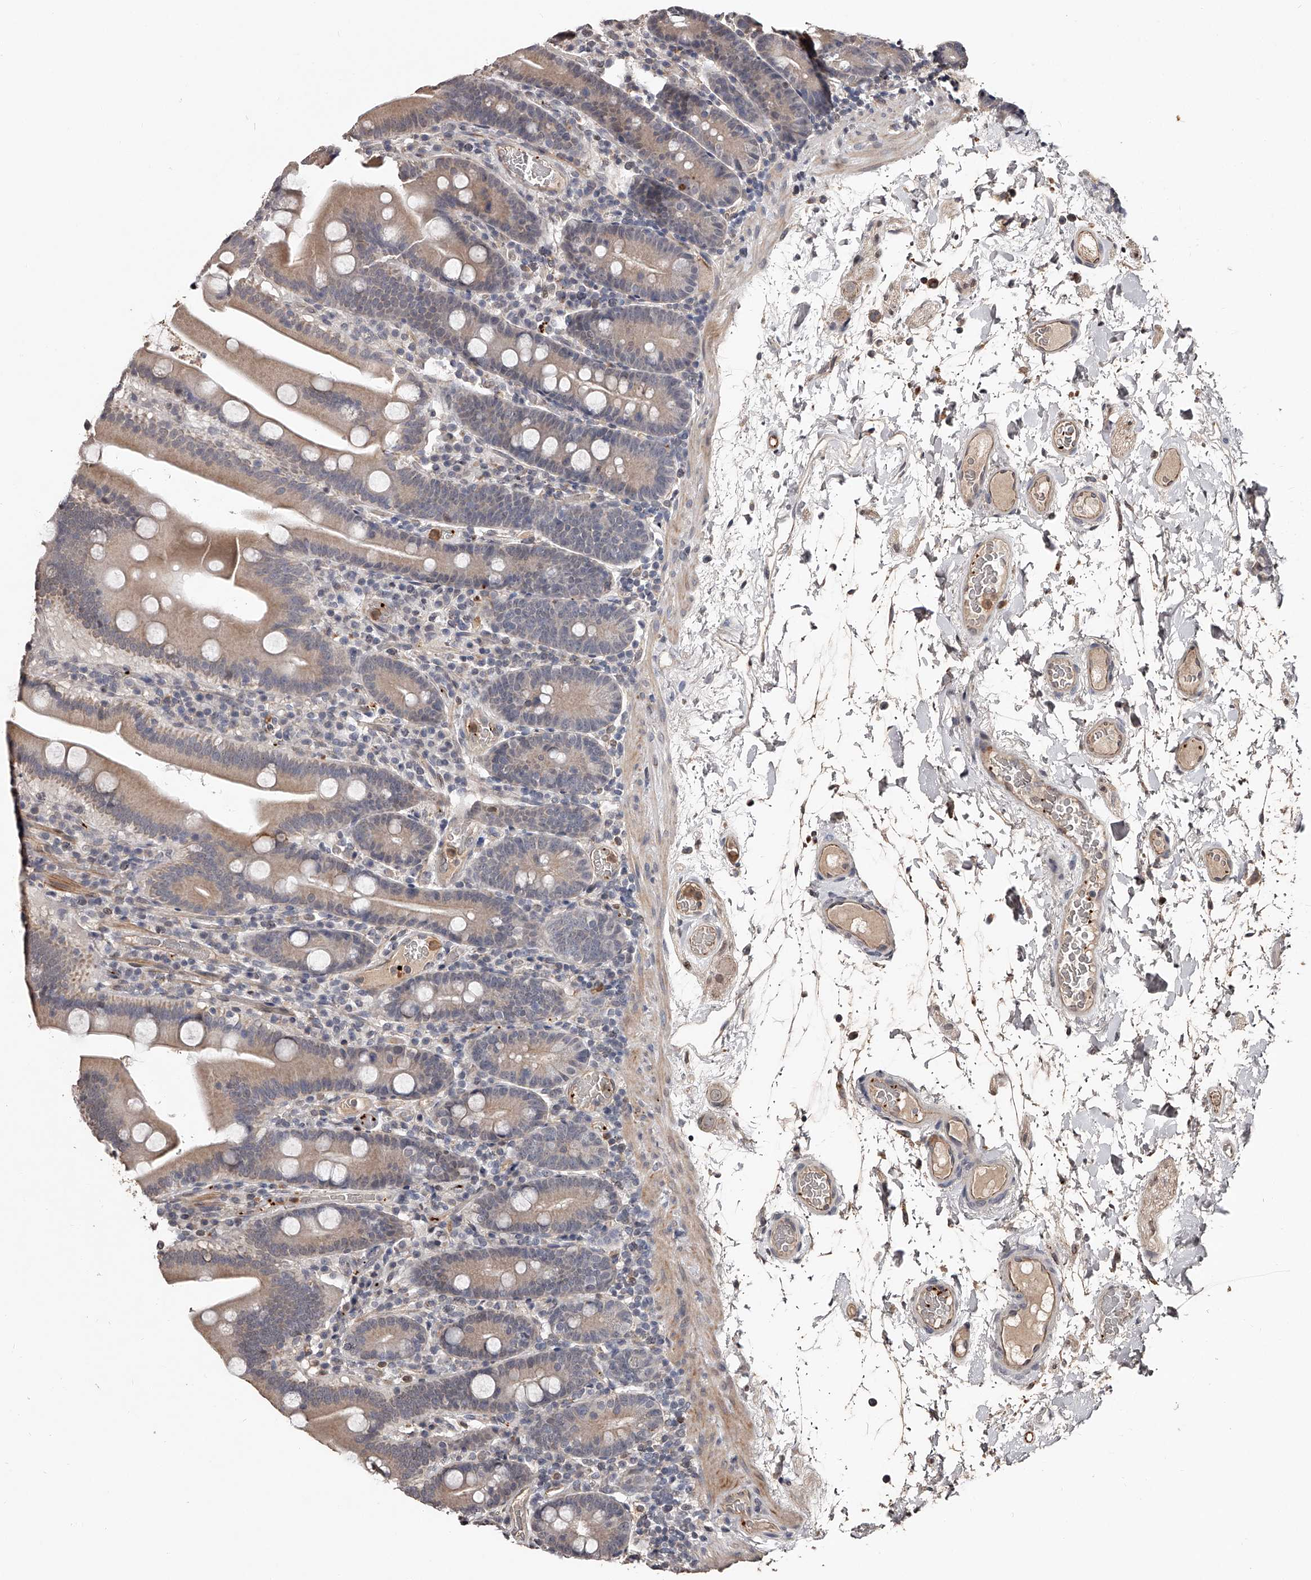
{"staining": {"intensity": "weak", "quantity": ">75%", "location": "cytoplasmic/membranous"}, "tissue": "duodenum", "cell_type": "Glandular cells", "image_type": "normal", "snomed": [{"axis": "morphology", "description": "Normal tissue, NOS"}, {"axis": "topography", "description": "Duodenum"}], "caption": "Protein staining exhibits weak cytoplasmic/membranous staining in about >75% of glandular cells in benign duodenum. (DAB IHC with brightfield microscopy, high magnification).", "gene": "URGCP", "patient": {"sex": "male", "age": 55}}